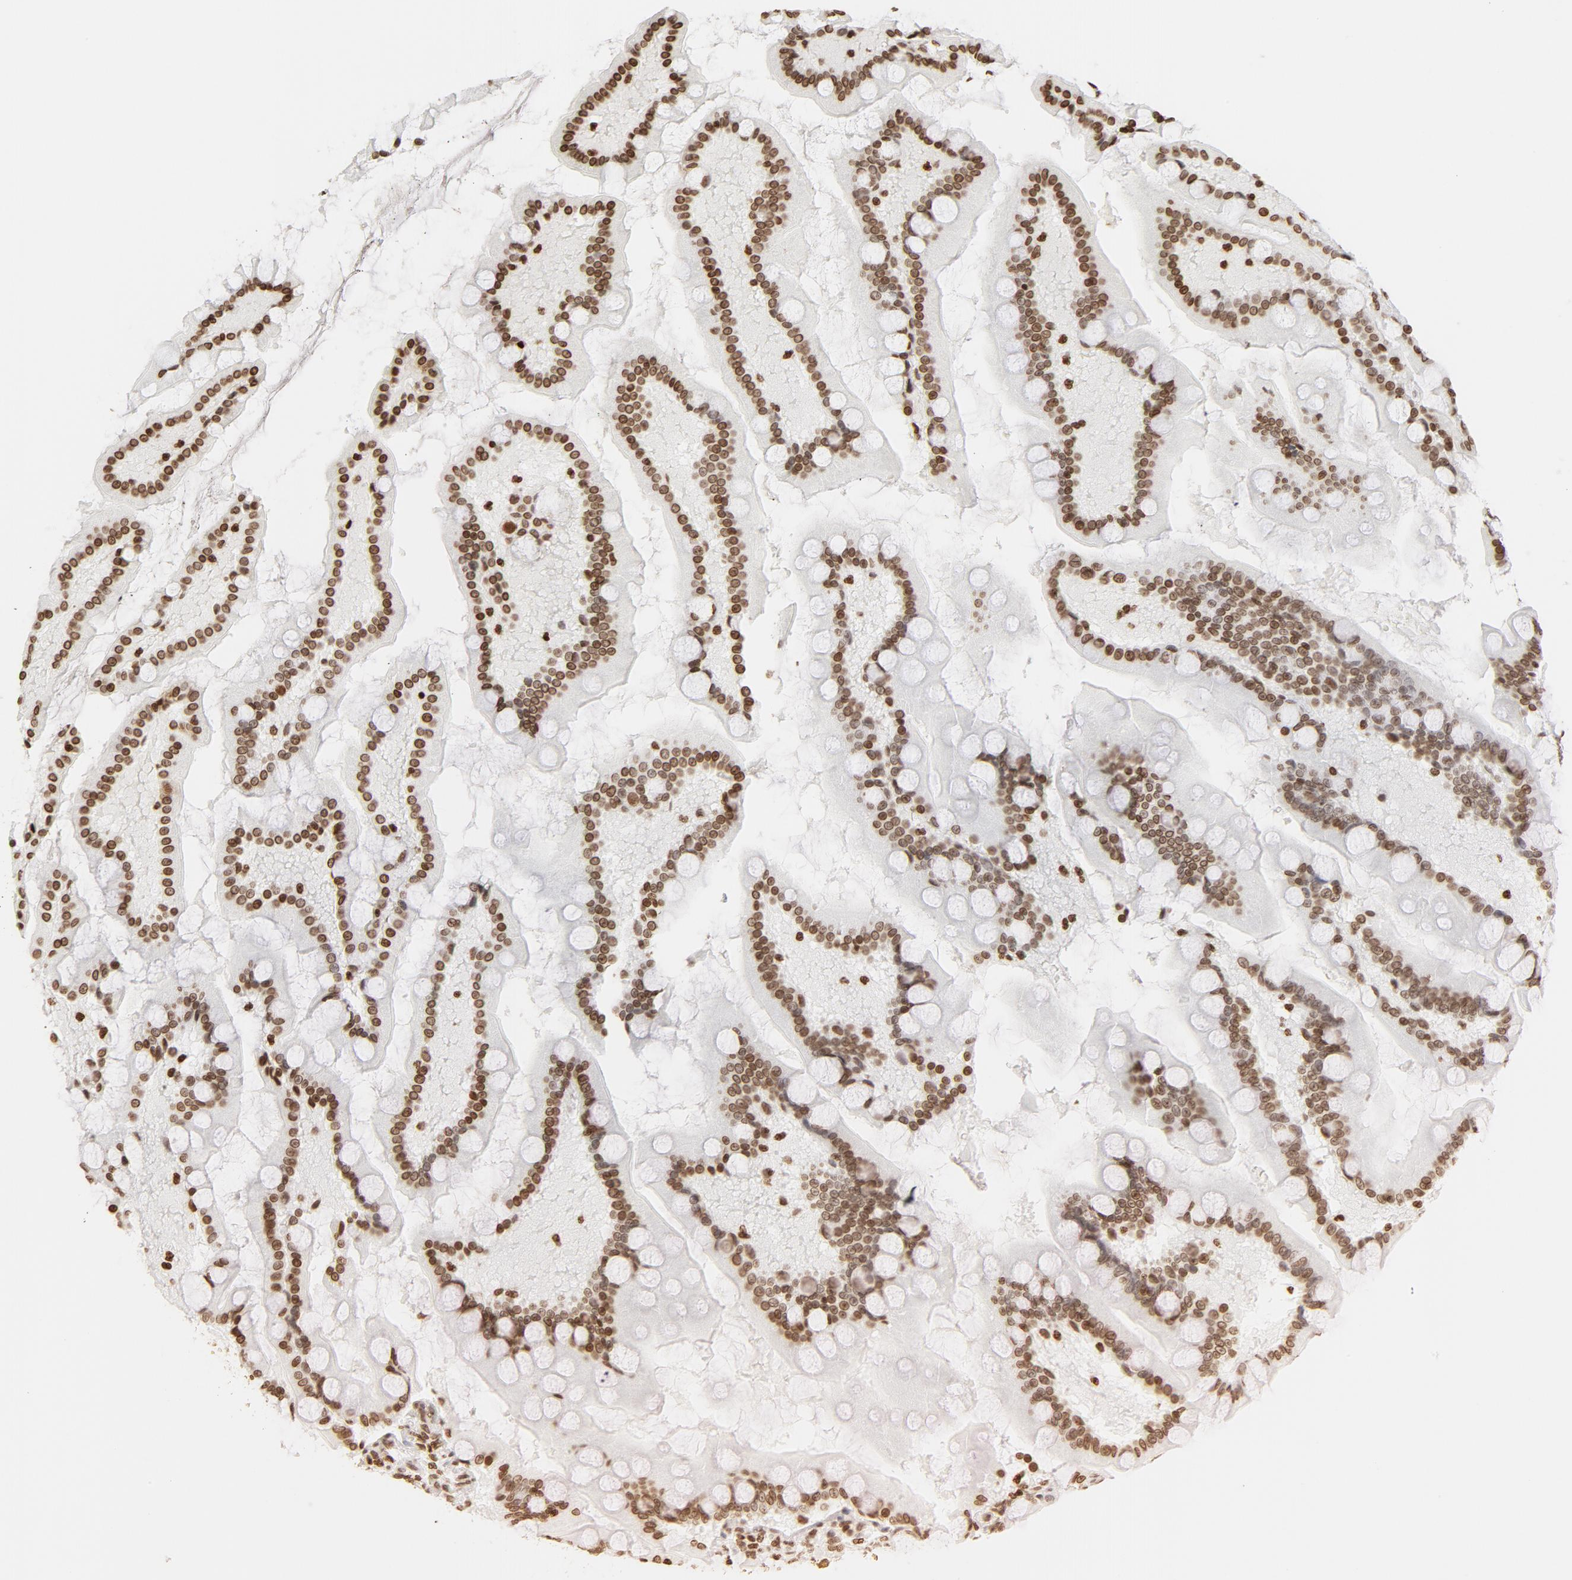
{"staining": {"intensity": "moderate", "quantity": ">75%", "location": "nuclear"}, "tissue": "small intestine", "cell_type": "Glandular cells", "image_type": "normal", "snomed": [{"axis": "morphology", "description": "Normal tissue, NOS"}, {"axis": "topography", "description": "Small intestine"}], "caption": "IHC (DAB) staining of benign small intestine shows moderate nuclear protein expression in approximately >75% of glandular cells. The staining is performed using DAB (3,3'-diaminobenzidine) brown chromogen to label protein expression. The nuclei are counter-stained blue using hematoxylin.", "gene": "H2AC12", "patient": {"sex": "male", "age": 41}}